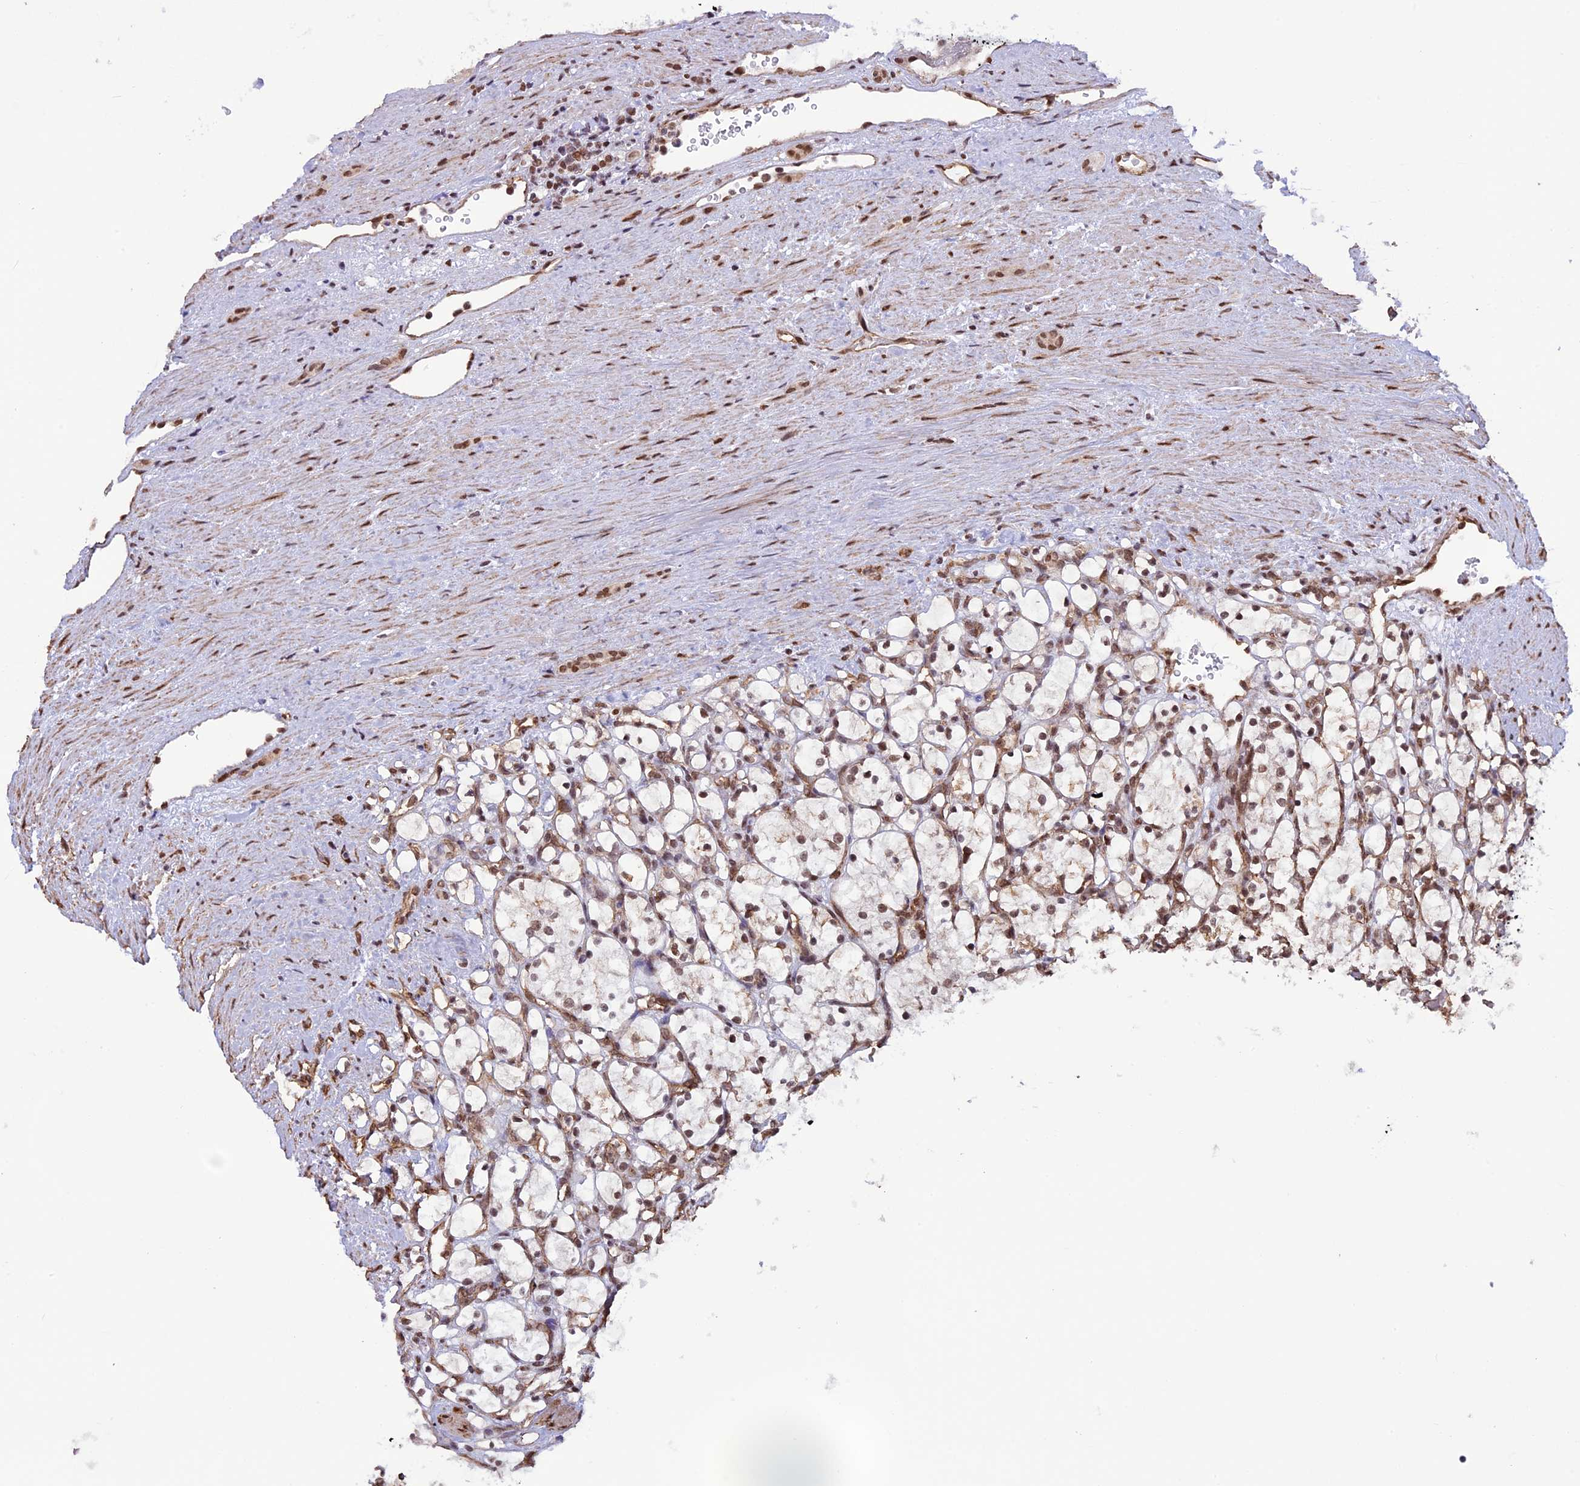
{"staining": {"intensity": "weak", "quantity": ">75%", "location": "nuclear"}, "tissue": "renal cancer", "cell_type": "Tumor cells", "image_type": "cancer", "snomed": [{"axis": "morphology", "description": "Adenocarcinoma, NOS"}, {"axis": "topography", "description": "Kidney"}], "caption": "Approximately >75% of tumor cells in human adenocarcinoma (renal) display weak nuclear protein expression as visualized by brown immunohistochemical staining.", "gene": "MPHOSPH8", "patient": {"sex": "female", "age": 69}}